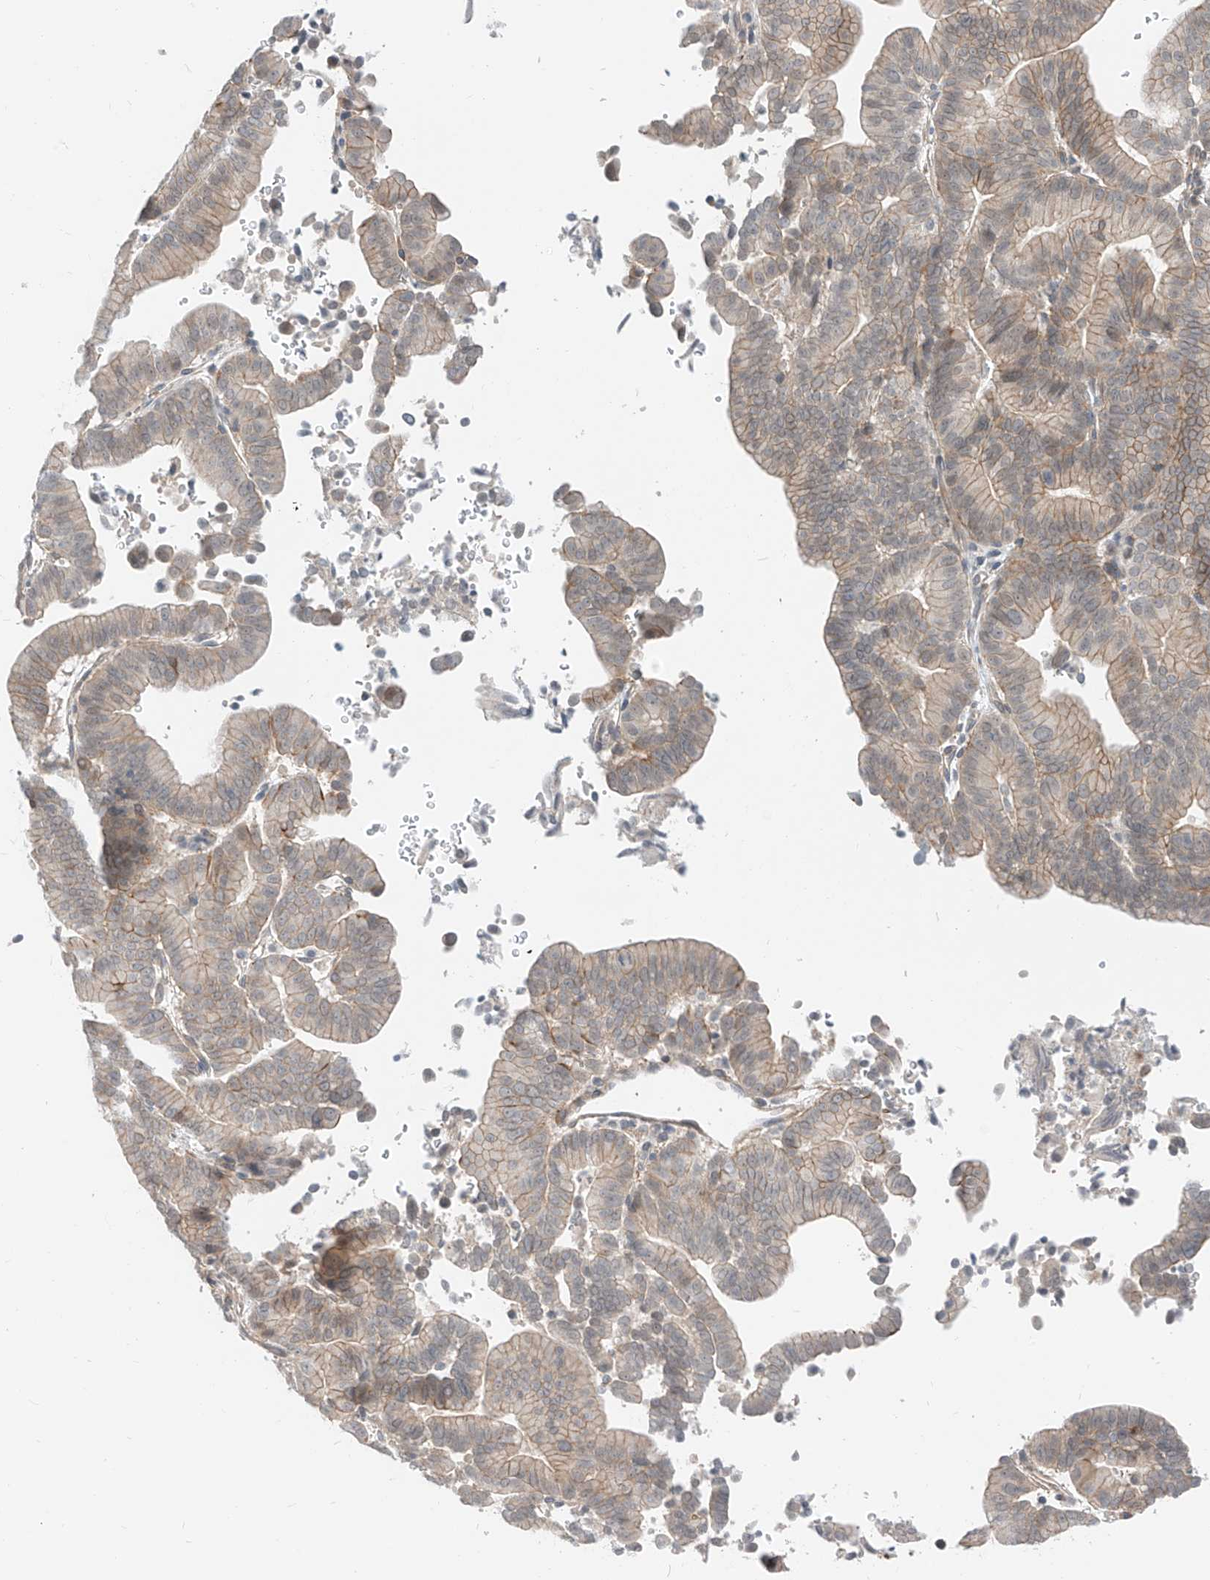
{"staining": {"intensity": "weak", "quantity": ">75%", "location": "cytoplasmic/membranous"}, "tissue": "liver cancer", "cell_type": "Tumor cells", "image_type": "cancer", "snomed": [{"axis": "morphology", "description": "Cholangiocarcinoma"}, {"axis": "topography", "description": "Liver"}], "caption": "Tumor cells display low levels of weak cytoplasmic/membranous staining in approximately >75% of cells in liver cholangiocarcinoma.", "gene": "ABLIM2", "patient": {"sex": "female", "age": 75}}